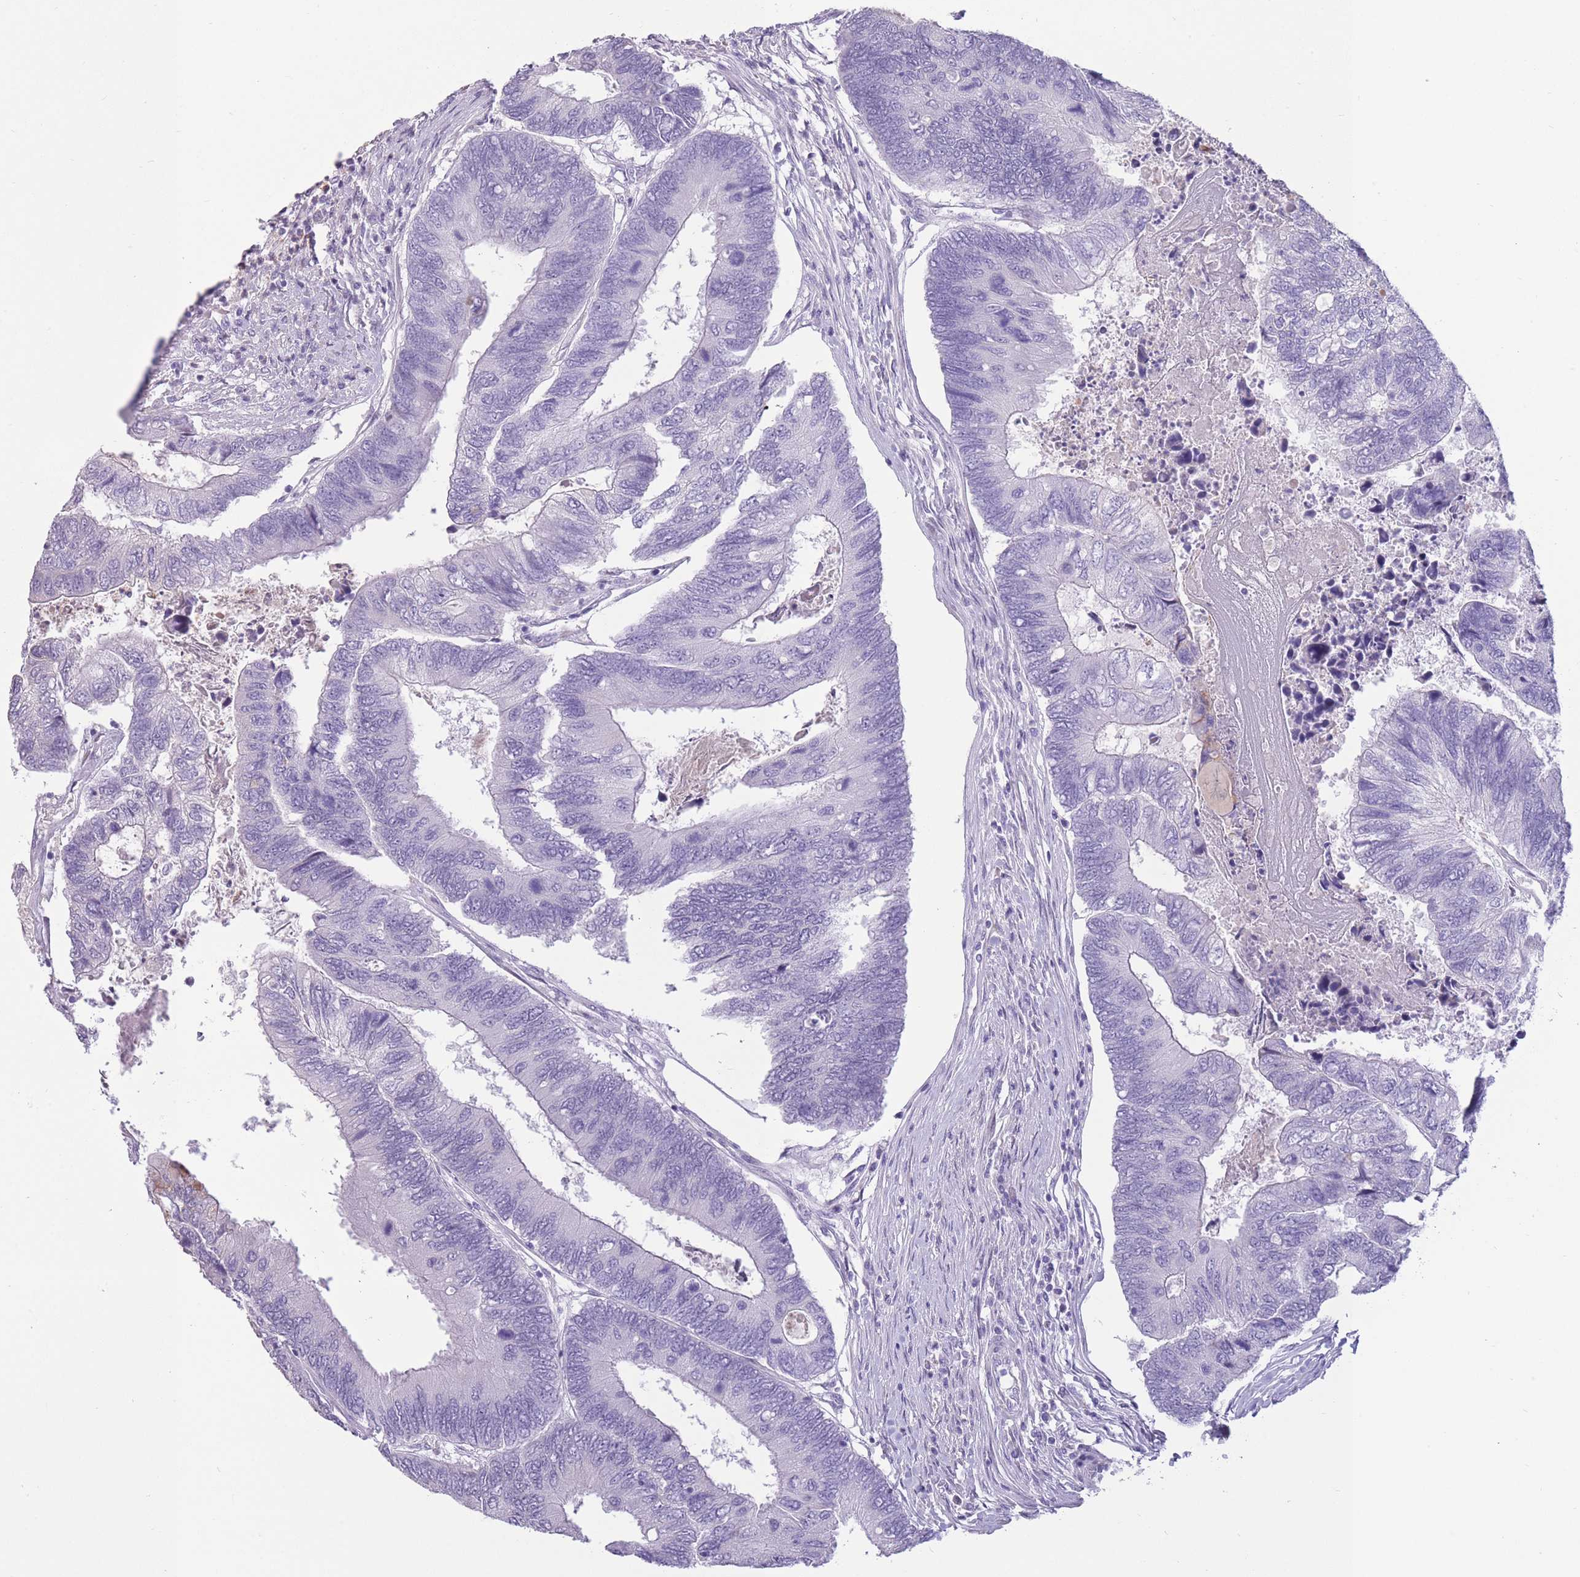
{"staining": {"intensity": "negative", "quantity": "none", "location": "none"}, "tissue": "colorectal cancer", "cell_type": "Tumor cells", "image_type": "cancer", "snomed": [{"axis": "morphology", "description": "Adenocarcinoma, NOS"}, {"axis": "topography", "description": "Colon"}], "caption": "Immunohistochemistry micrograph of human colorectal adenocarcinoma stained for a protein (brown), which exhibits no positivity in tumor cells. (Stains: DAB (3,3'-diaminobenzidine) immunohistochemistry (IHC) with hematoxylin counter stain, Microscopy: brightfield microscopy at high magnification).", "gene": "WDR70", "patient": {"sex": "female", "age": 67}}